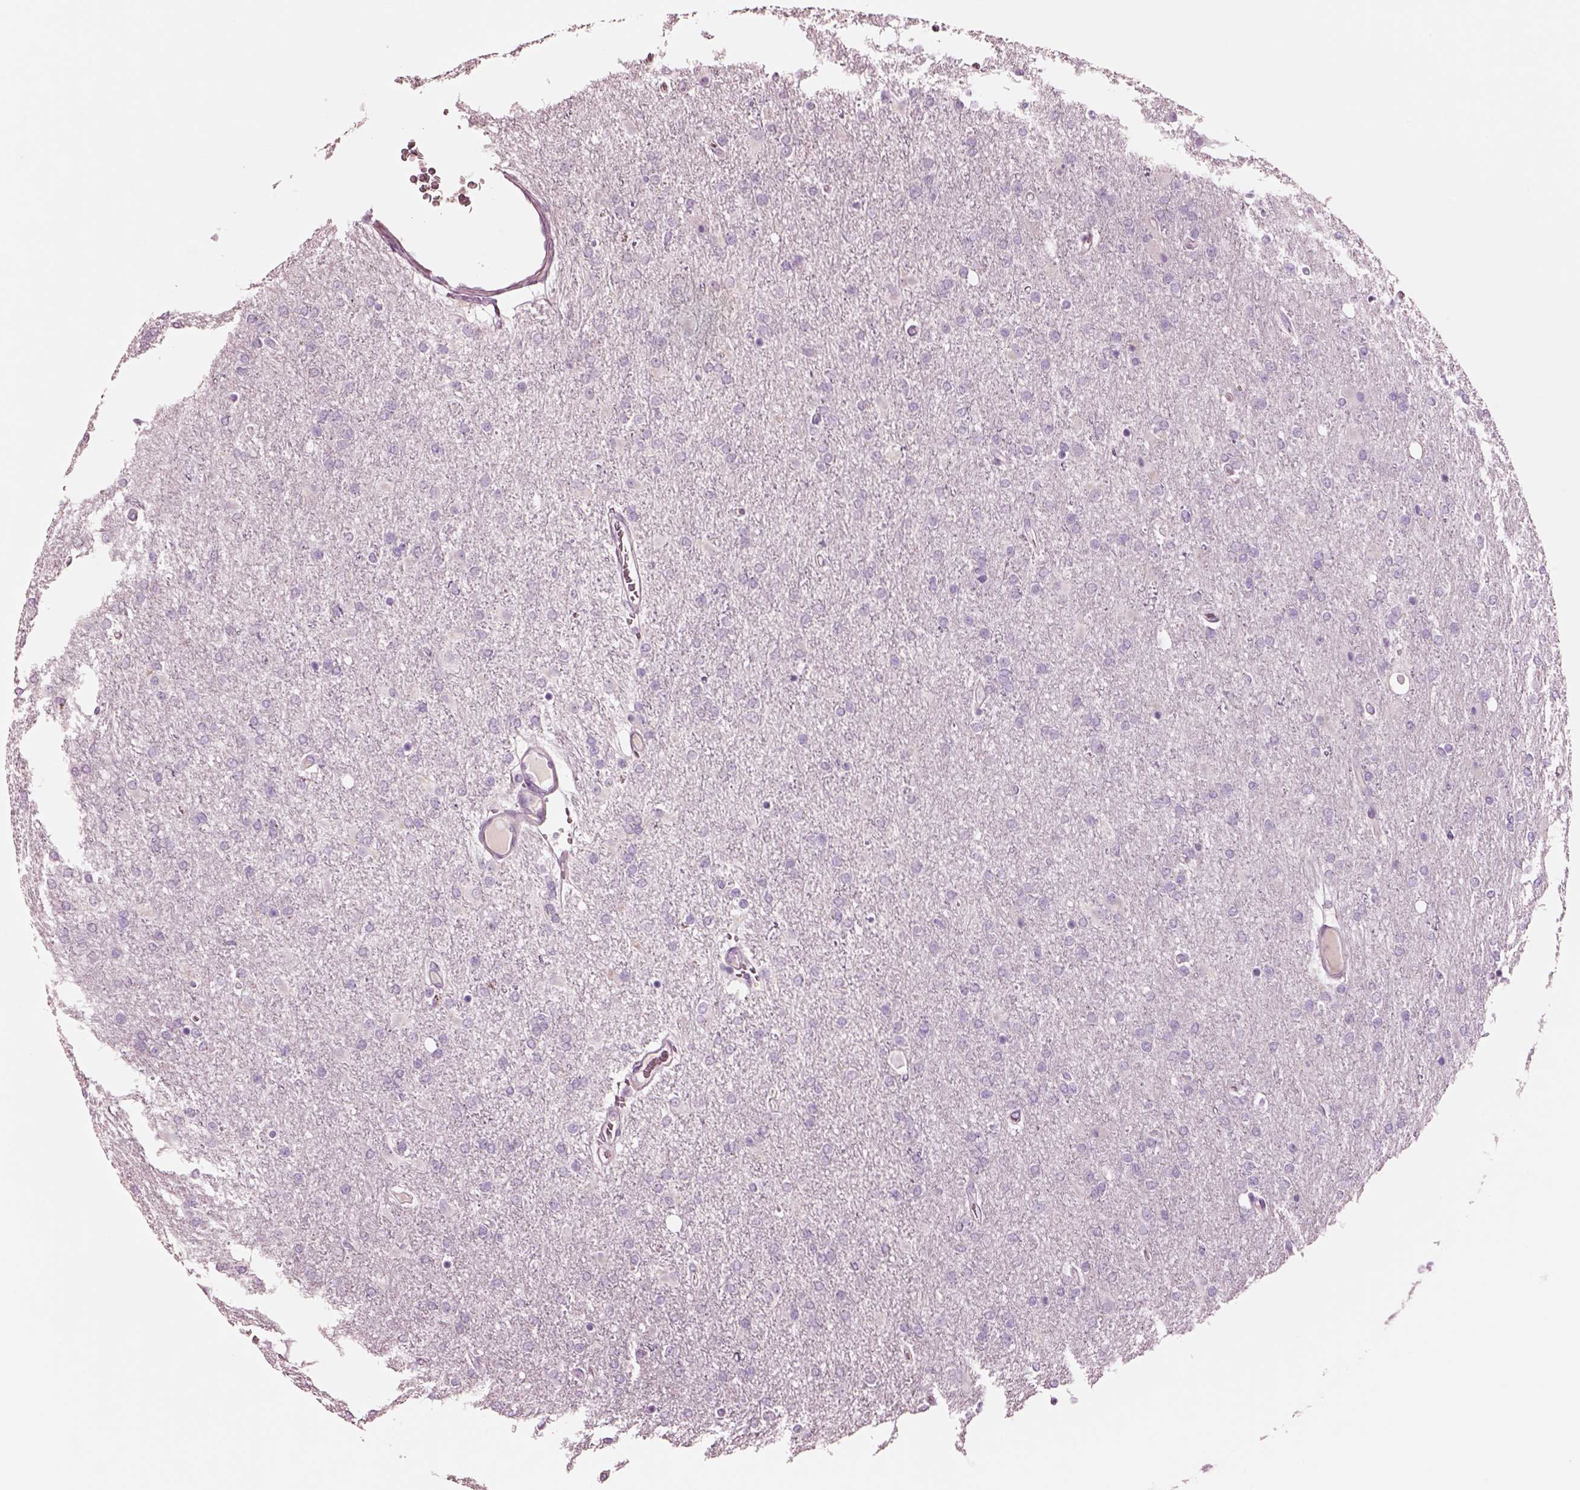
{"staining": {"intensity": "negative", "quantity": "none", "location": "none"}, "tissue": "glioma", "cell_type": "Tumor cells", "image_type": "cancer", "snomed": [{"axis": "morphology", "description": "Glioma, malignant, High grade"}, {"axis": "topography", "description": "Cerebral cortex"}], "caption": "This is an immunohistochemistry histopathology image of glioma. There is no positivity in tumor cells.", "gene": "NMRK2", "patient": {"sex": "male", "age": 70}}